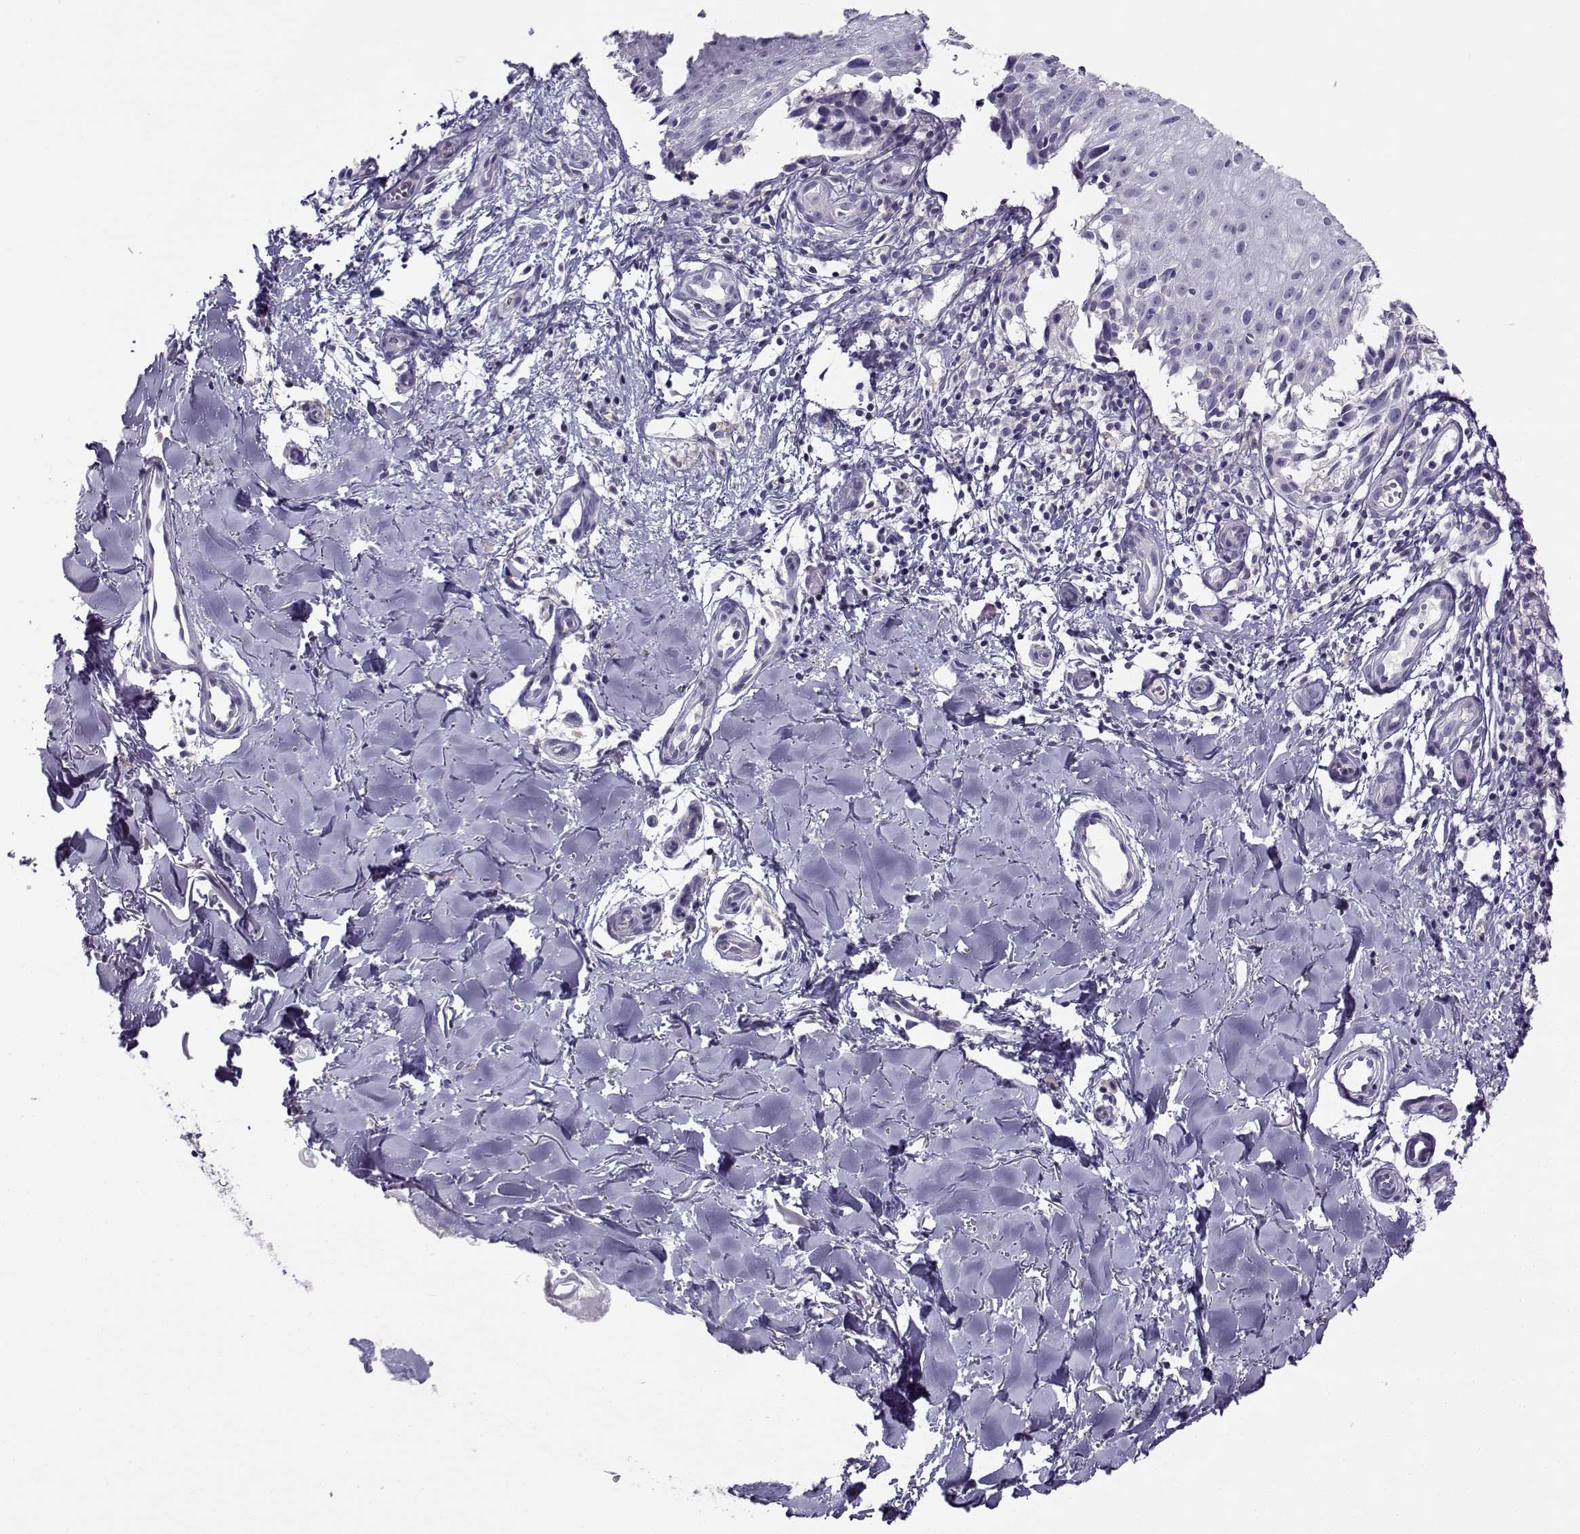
{"staining": {"intensity": "negative", "quantity": "none", "location": "none"}, "tissue": "melanoma", "cell_type": "Tumor cells", "image_type": "cancer", "snomed": [{"axis": "morphology", "description": "Malignant melanoma, NOS"}, {"axis": "topography", "description": "Skin"}], "caption": "Melanoma stained for a protein using immunohistochemistry exhibits no positivity tumor cells.", "gene": "FEZF1", "patient": {"sex": "female", "age": 53}}